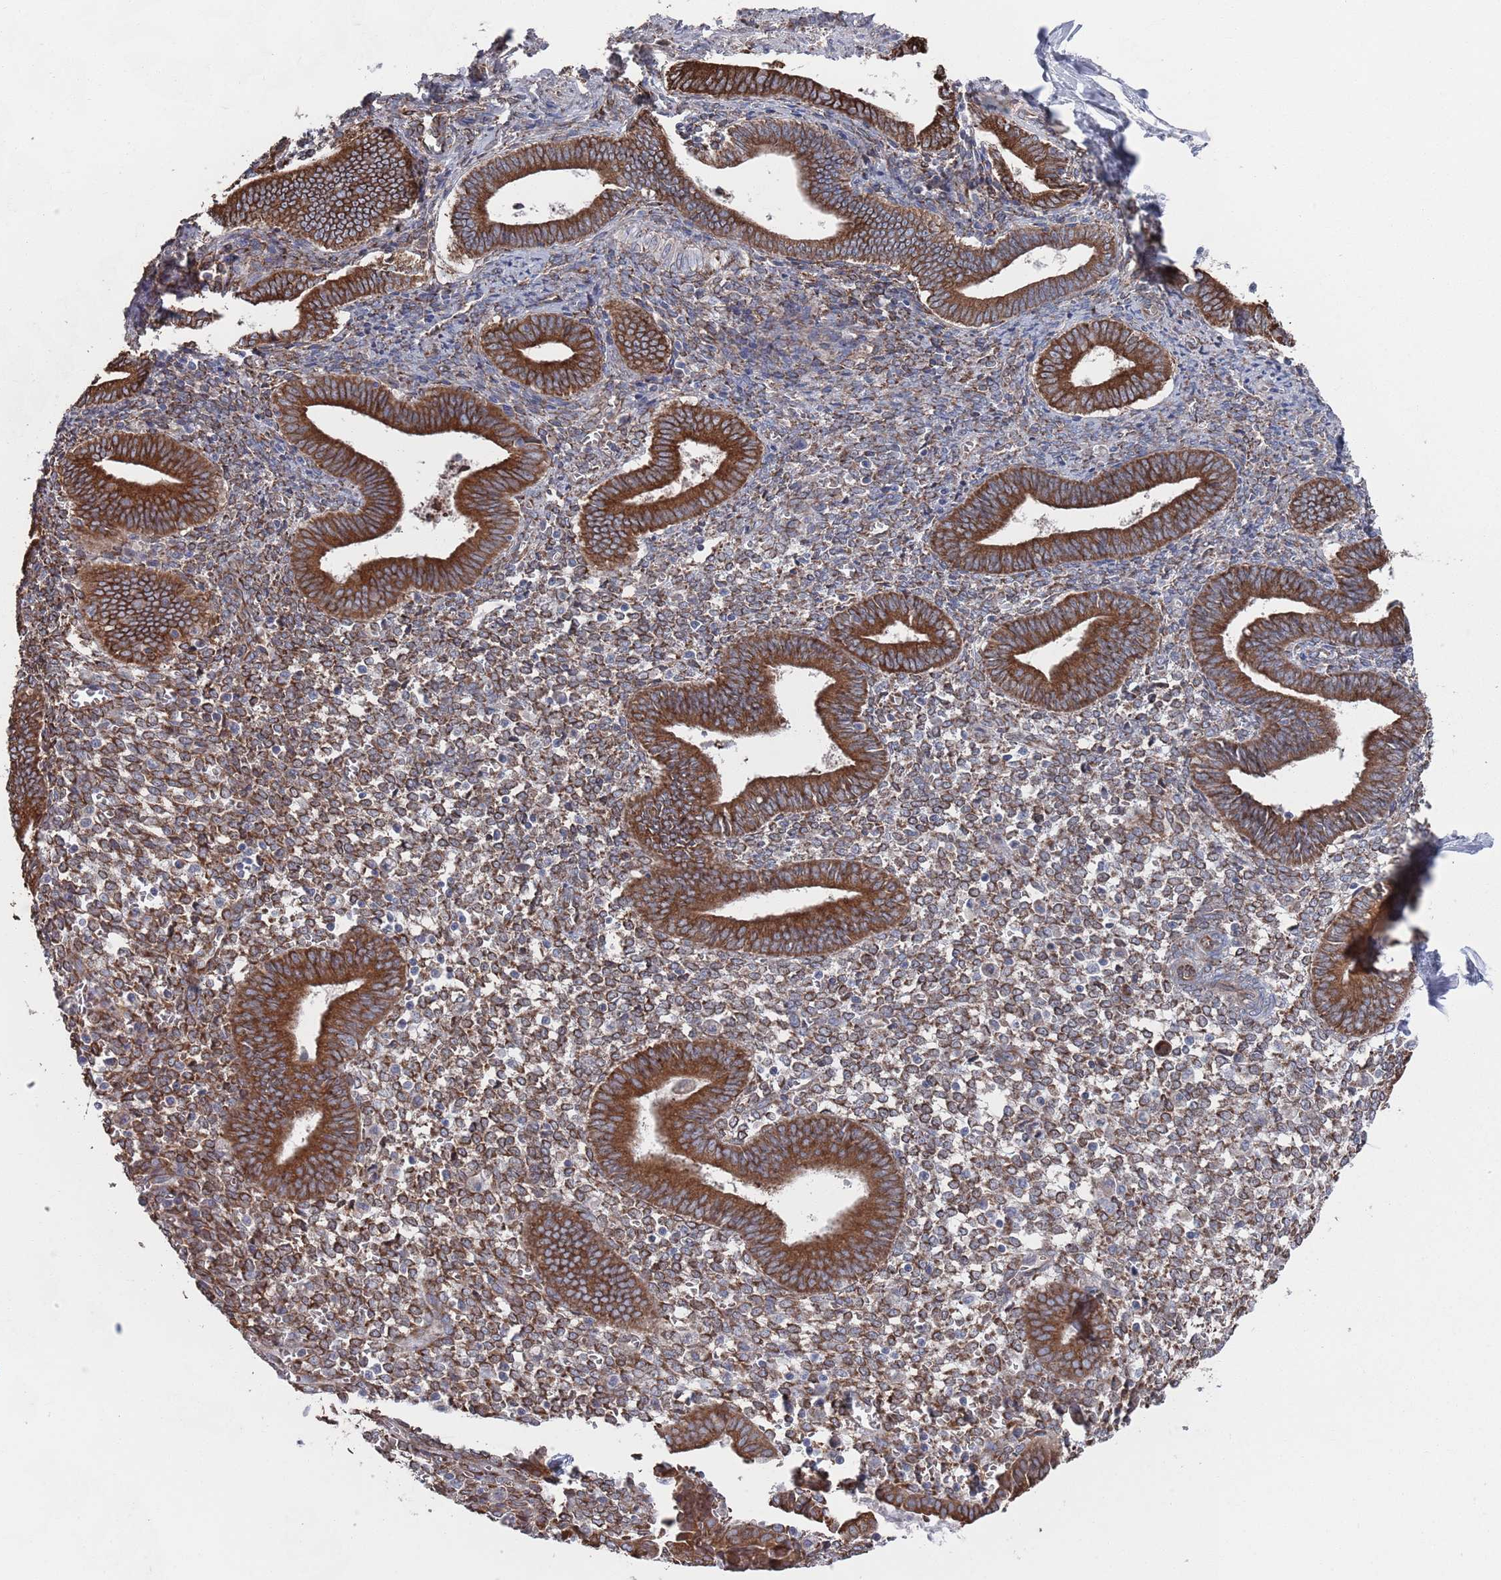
{"staining": {"intensity": "moderate", "quantity": "25%-75%", "location": "cytoplasmic/membranous"}, "tissue": "endometrium", "cell_type": "Cells in endometrial stroma", "image_type": "normal", "snomed": [{"axis": "morphology", "description": "Normal tissue, NOS"}, {"axis": "topography", "description": "Other"}, {"axis": "topography", "description": "Endometrium"}], "caption": "Unremarkable endometrium was stained to show a protein in brown. There is medium levels of moderate cytoplasmic/membranous positivity in approximately 25%-75% of cells in endometrial stroma. (DAB IHC, brown staining for protein, blue staining for nuclei).", "gene": "CCDC106", "patient": {"sex": "female", "age": 44}}